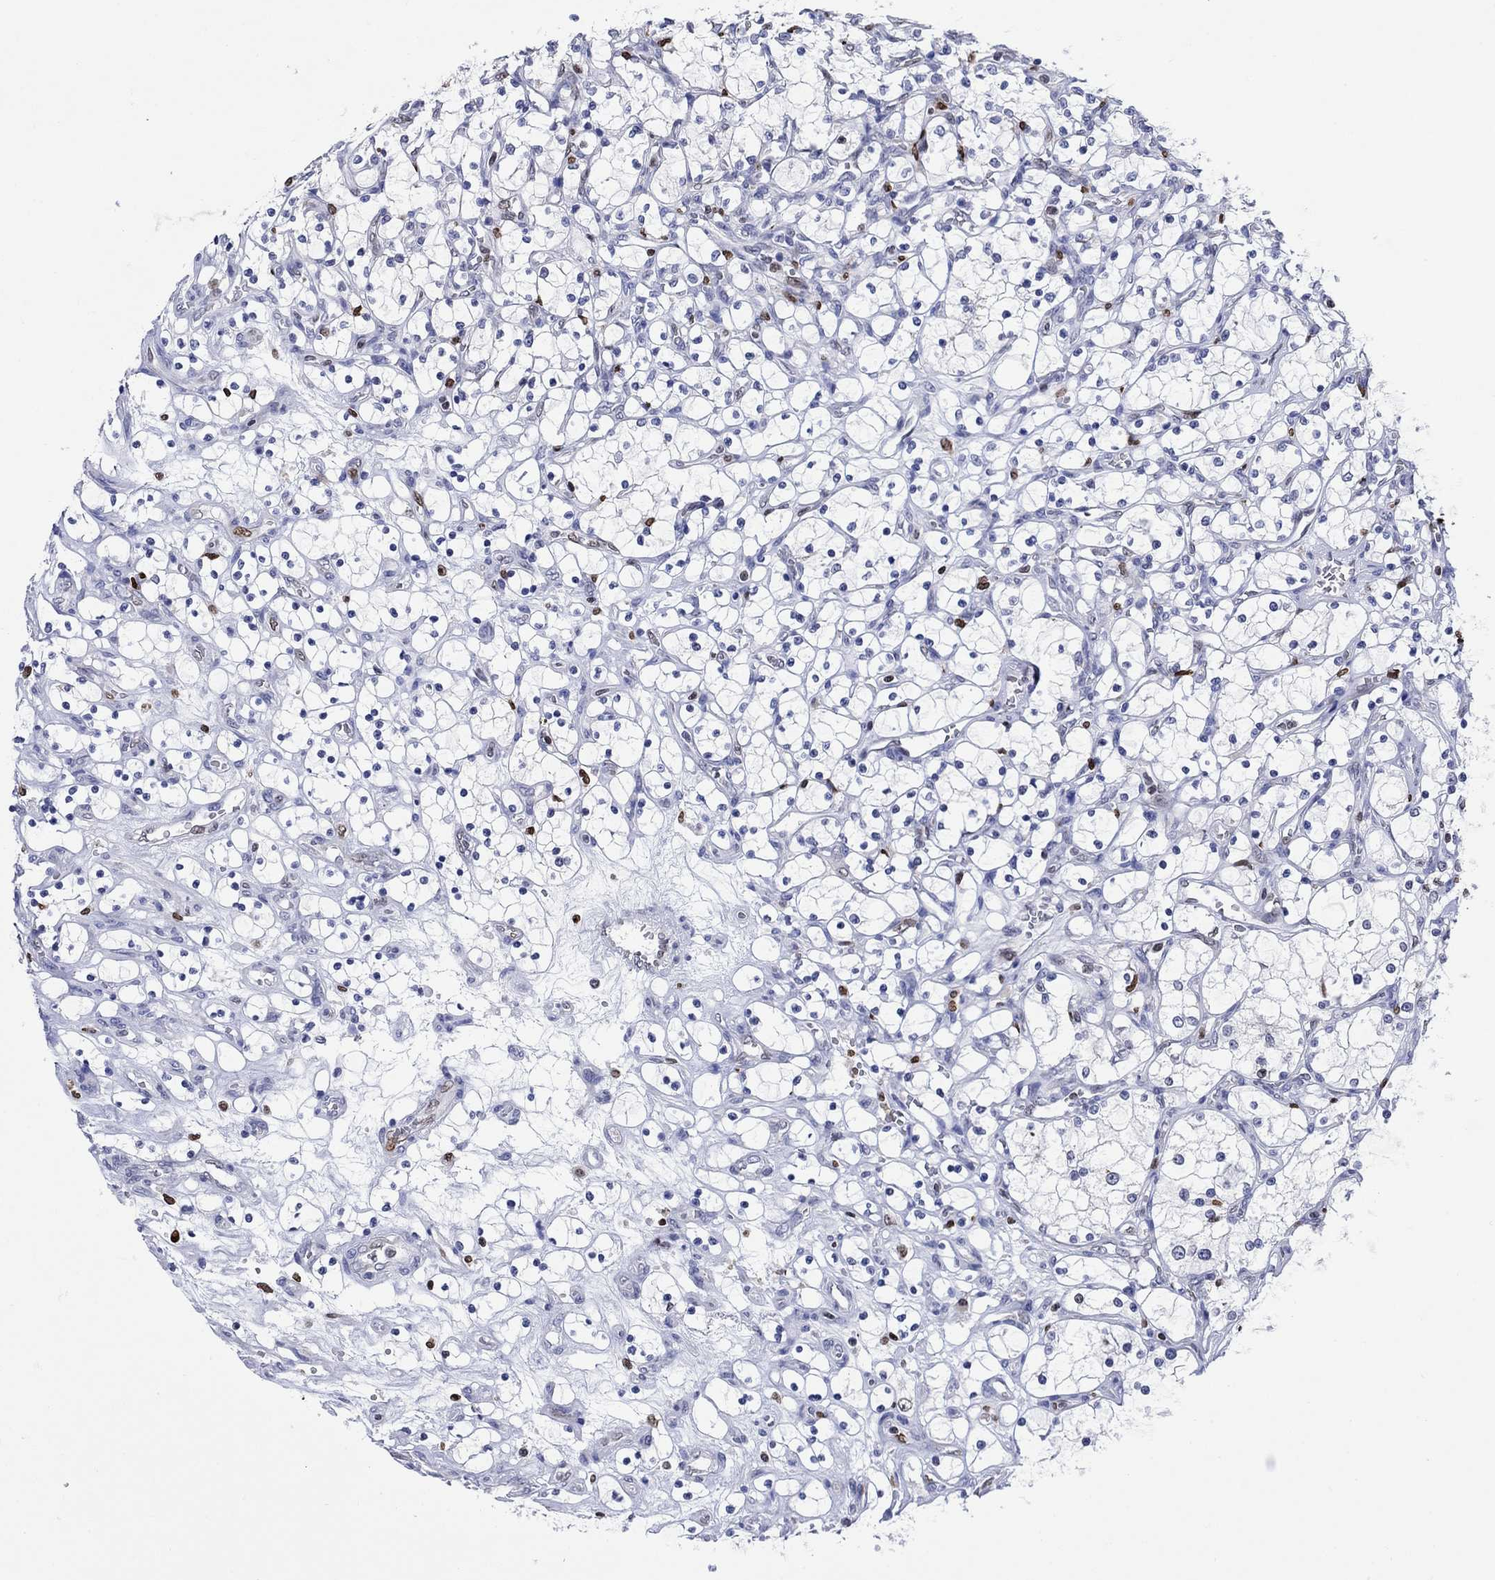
{"staining": {"intensity": "negative", "quantity": "none", "location": "none"}, "tissue": "renal cancer", "cell_type": "Tumor cells", "image_type": "cancer", "snomed": [{"axis": "morphology", "description": "Adenocarcinoma, NOS"}, {"axis": "topography", "description": "Kidney"}], "caption": "The immunohistochemistry (IHC) photomicrograph has no significant expression in tumor cells of renal cancer tissue.", "gene": "HMGA1", "patient": {"sex": "female", "age": 69}}